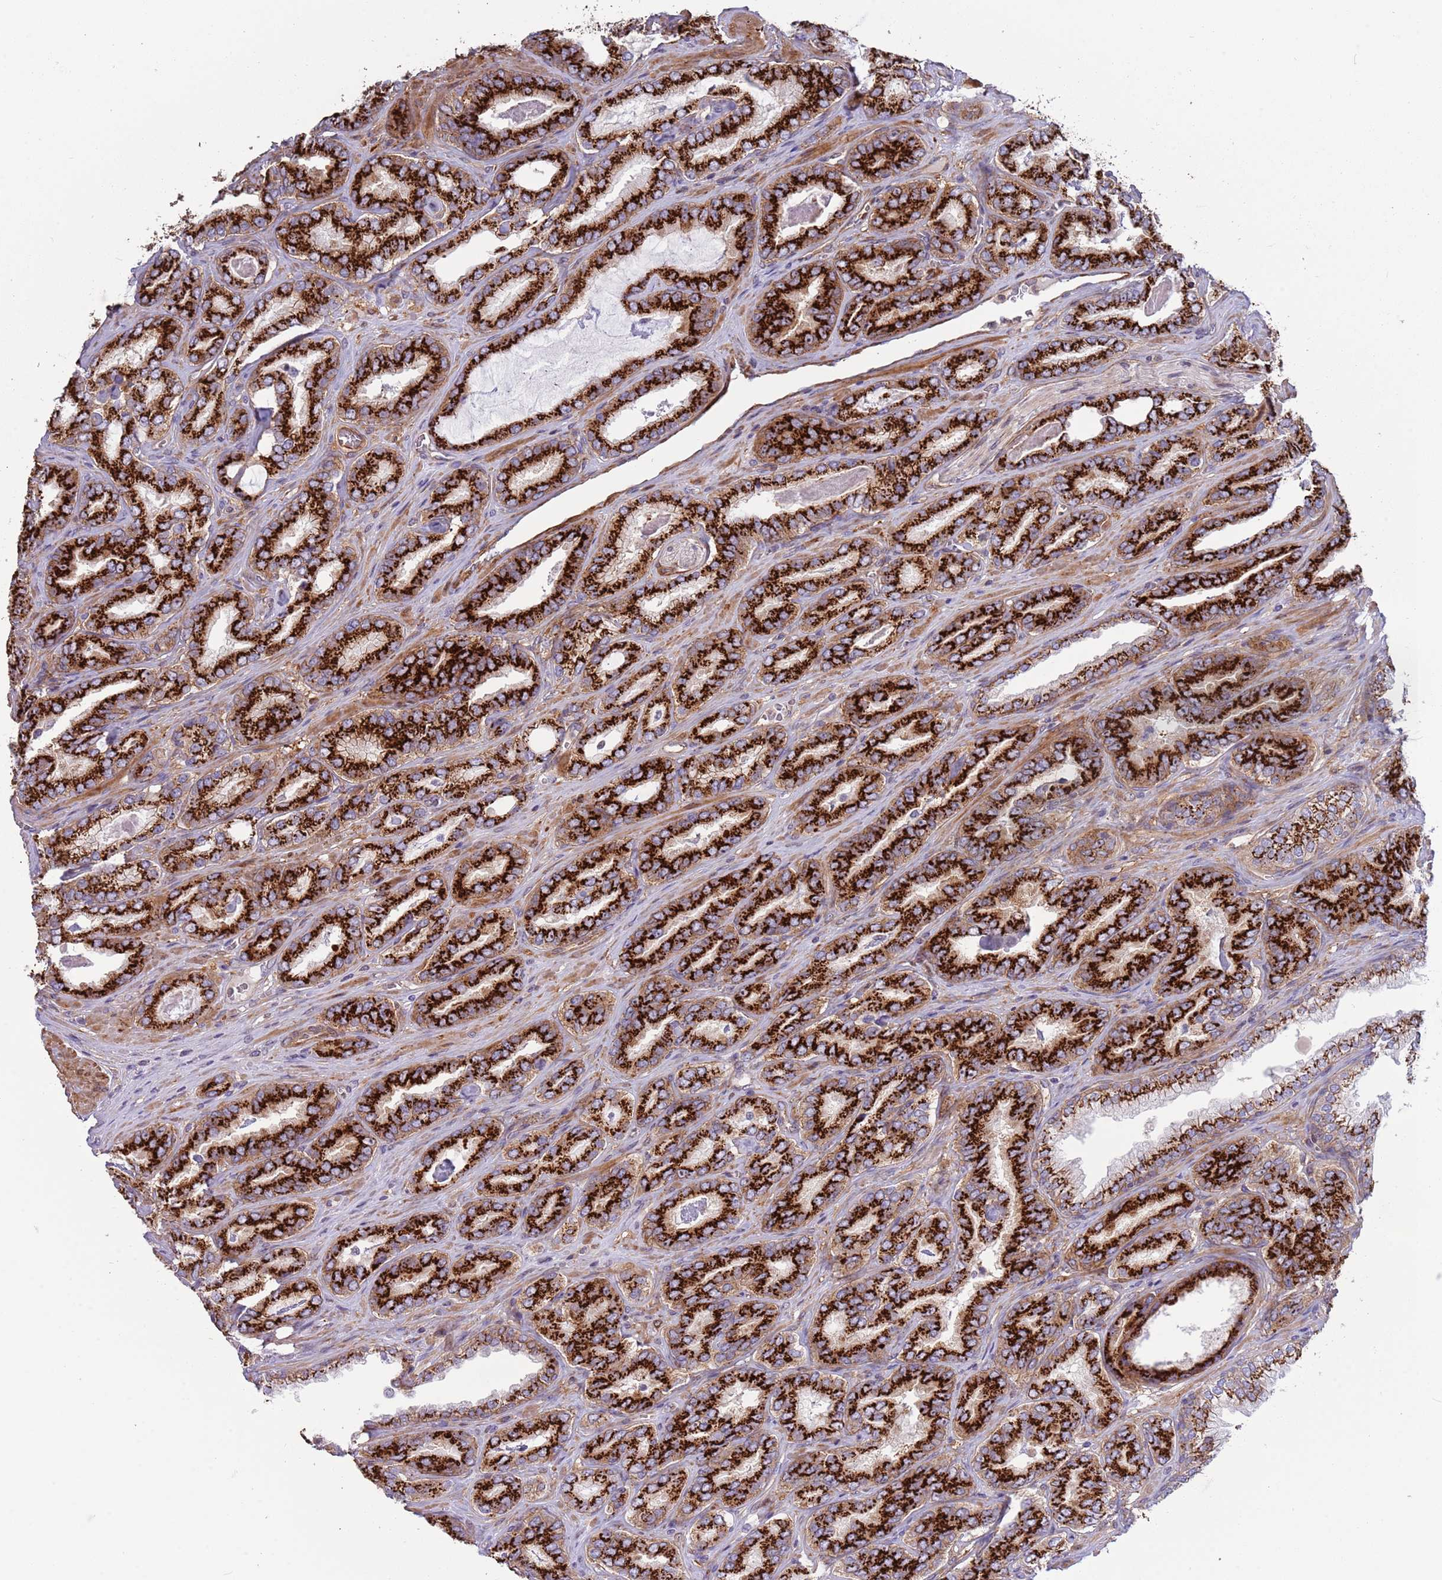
{"staining": {"intensity": "strong", "quantity": ">75%", "location": "cytoplasmic/membranous"}, "tissue": "prostate cancer", "cell_type": "Tumor cells", "image_type": "cancer", "snomed": [{"axis": "morphology", "description": "Adenocarcinoma, High grade"}, {"axis": "topography", "description": "Prostate"}], "caption": "A histopathology image showing strong cytoplasmic/membranous staining in about >75% of tumor cells in adenocarcinoma (high-grade) (prostate), as visualized by brown immunohistochemical staining.", "gene": "ITGB6", "patient": {"sex": "male", "age": 72}}